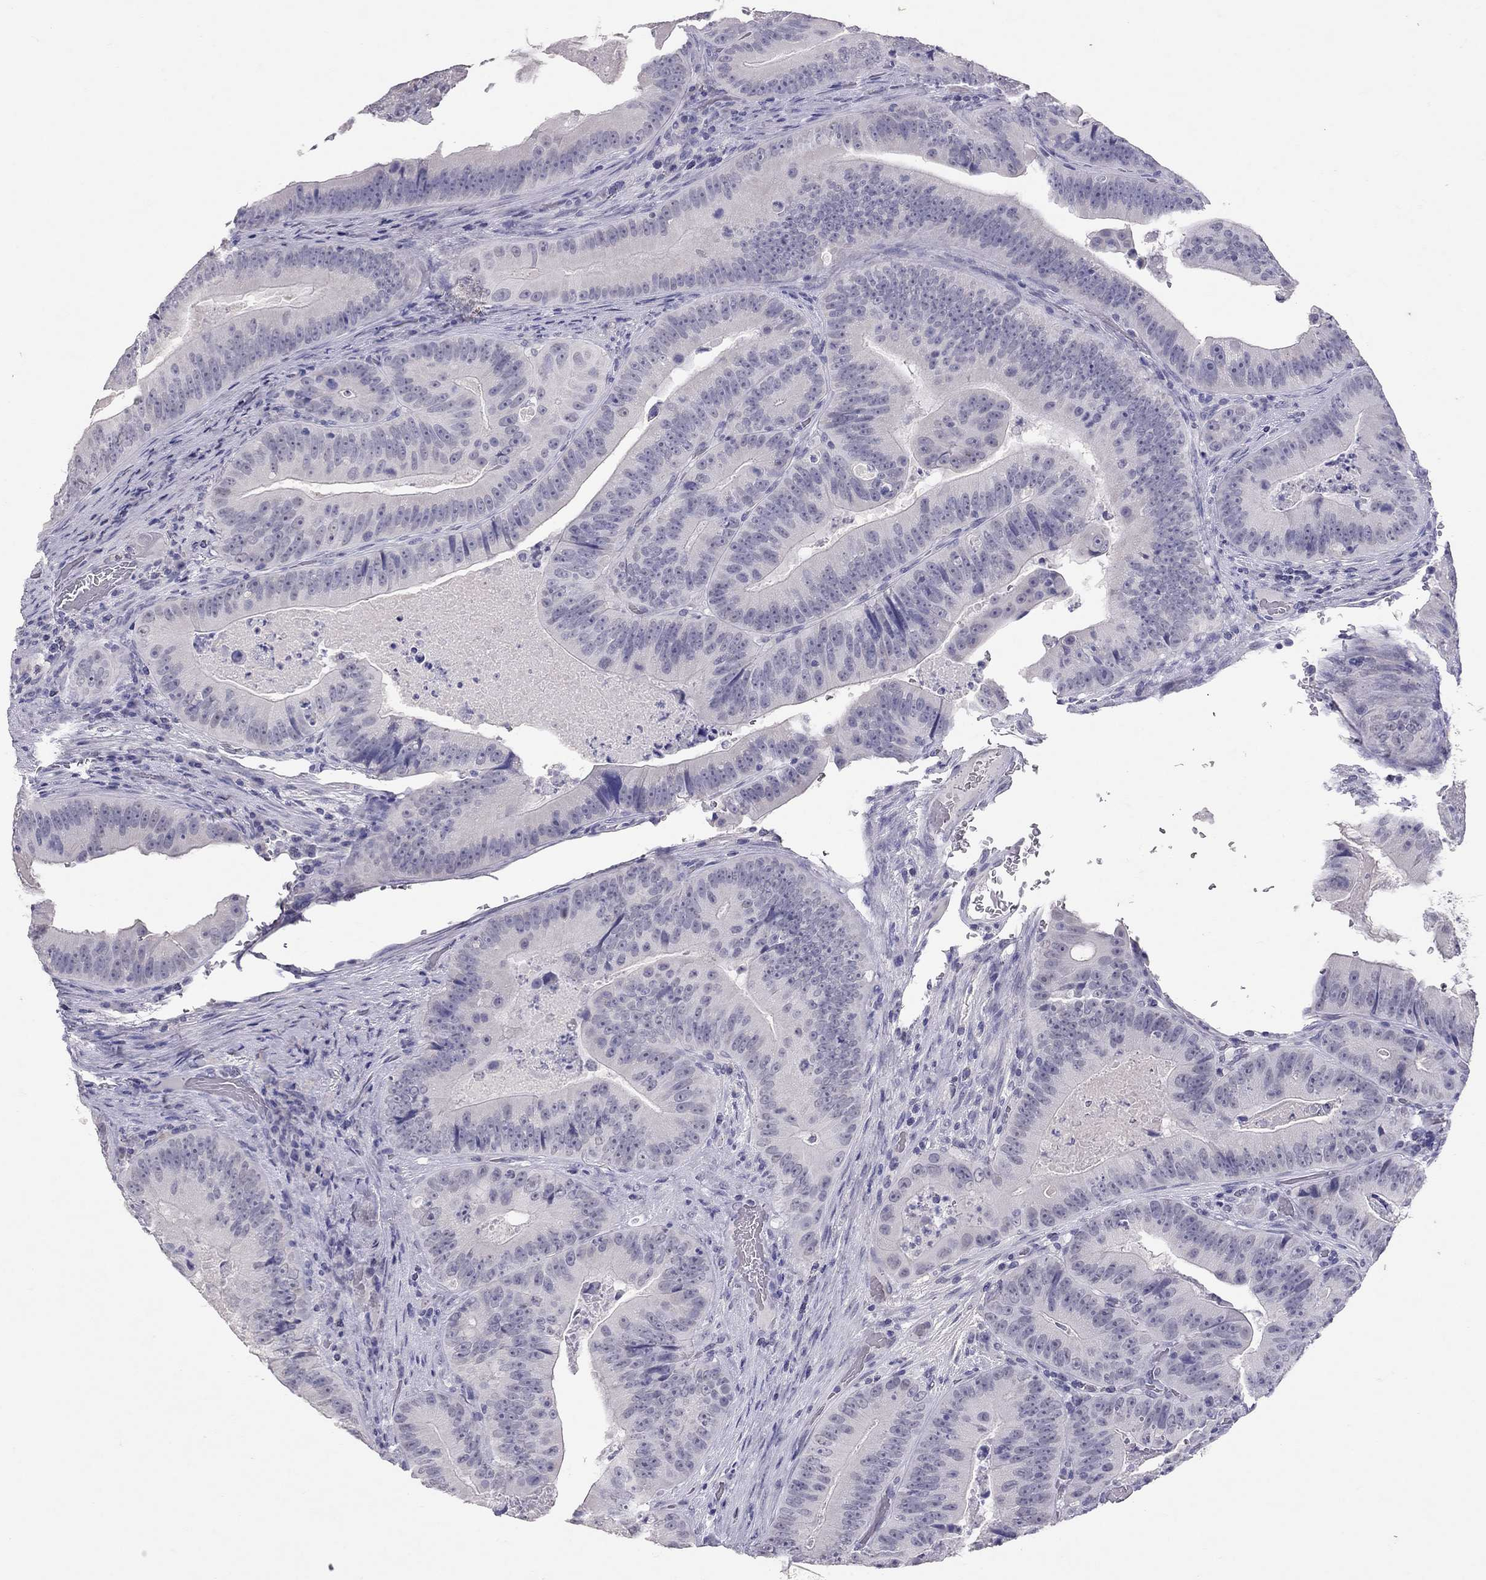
{"staining": {"intensity": "negative", "quantity": "none", "location": "none"}, "tissue": "colorectal cancer", "cell_type": "Tumor cells", "image_type": "cancer", "snomed": [{"axis": "morphology", "description": "Adenocarcinoma, NOS"}, {"axis": "topography", "description": "Colon"}], "caption": "DAB immunohistochemical staining of colorectal cancer displays no significant expression in tumor cells.", "gene": "PSMB11", "patient": {"sex": "female", "age": 86}}